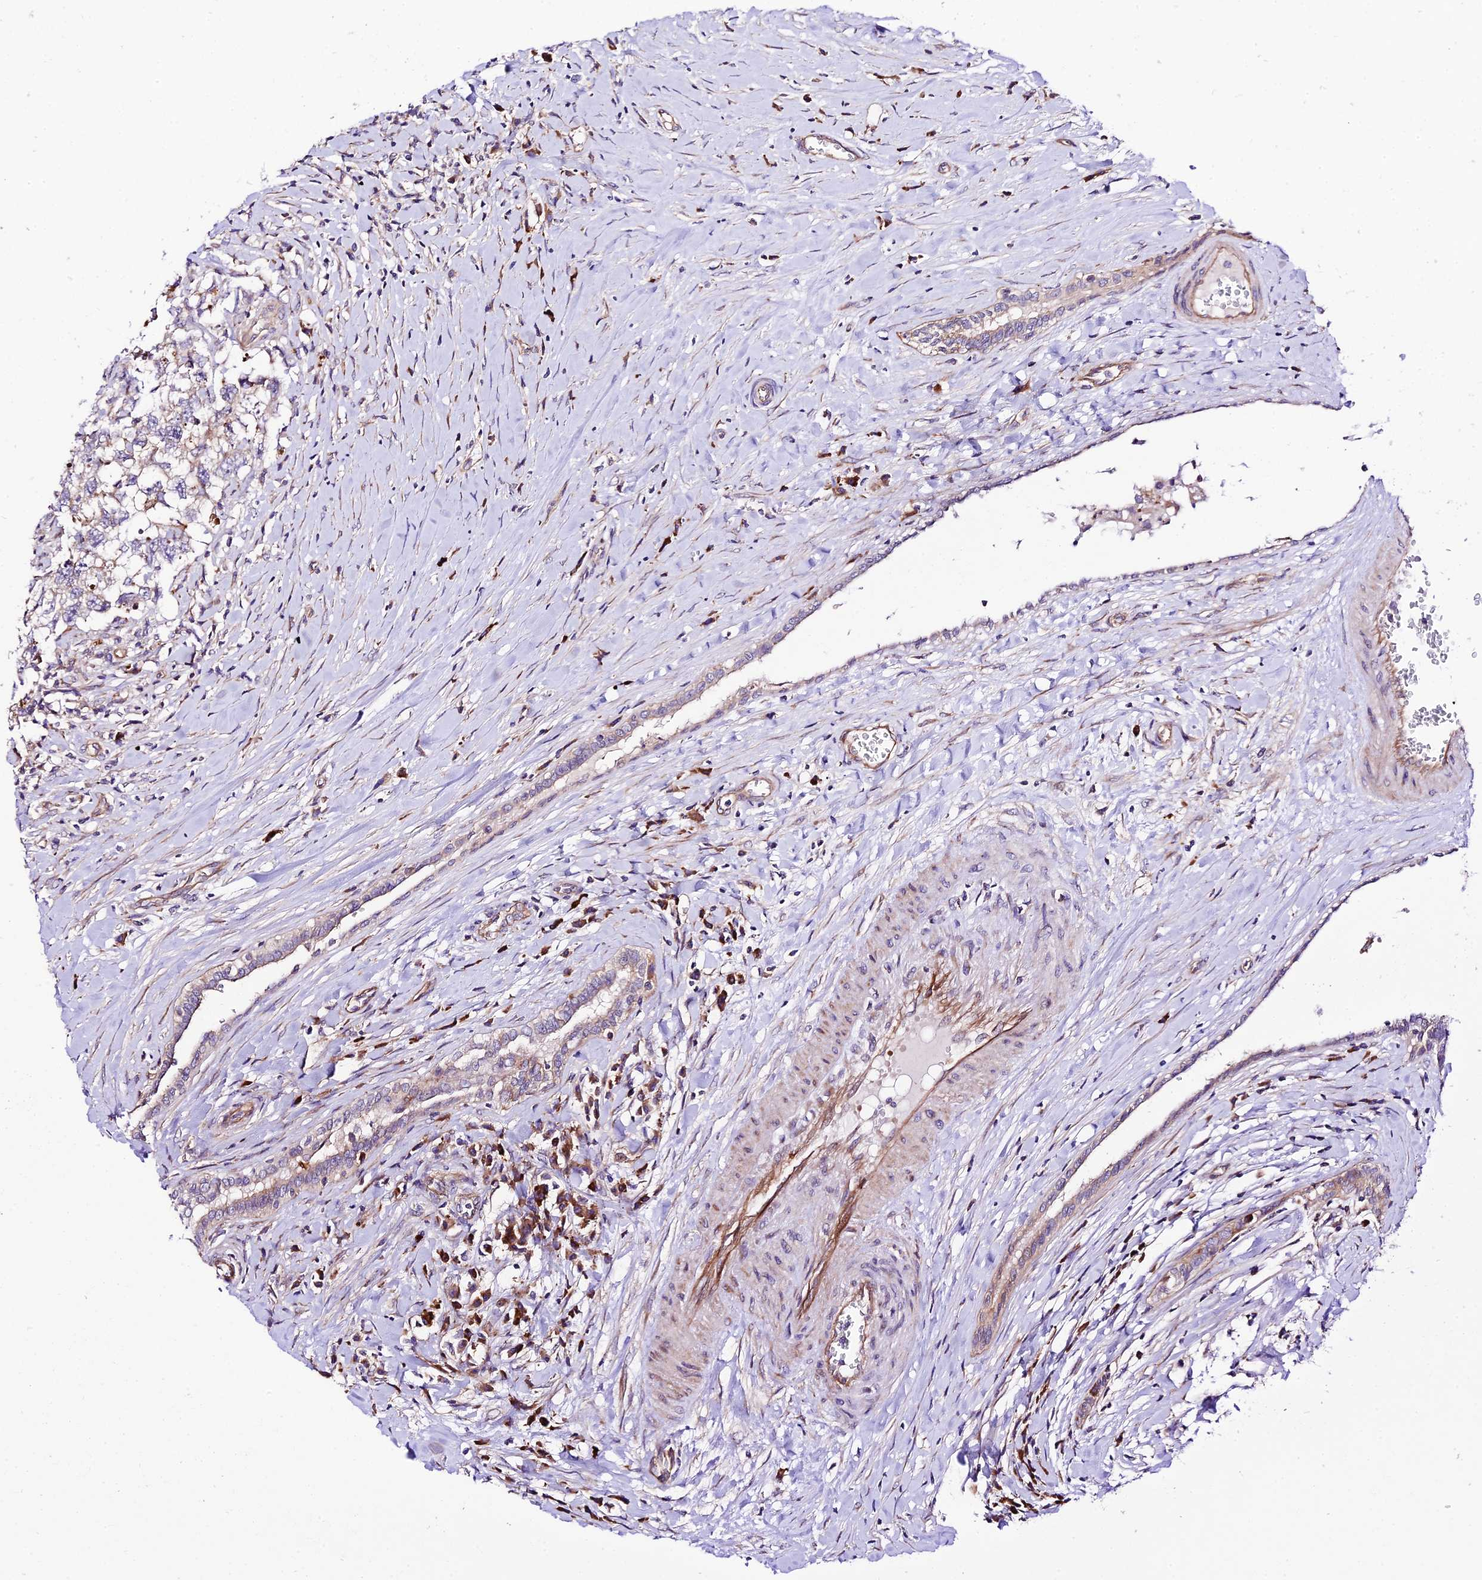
{"staining": {"intensity": "weak", "quantity": "<25%", "location": "cytoplasmic/membranous"}, "tissue": "testis cancer", "cell_type": "Tumor cells", "image_type": "cancer", "snomed": [{"axis": "morphology", "description": "Seminoma, NOS"}, {"axis": "morphology", "description": "Carcinoma, Embryonal, NOS"}, {"axis": "topography", "description": "Testis"}], "caption": "This is an immunohistochemistry (IHC) histopathology image of human testis cancer (embryonal carcinoma). There is no positivity in tumor cells.", "gene": "VPS13C", "patient": {"sex": "male", "age": 29}}